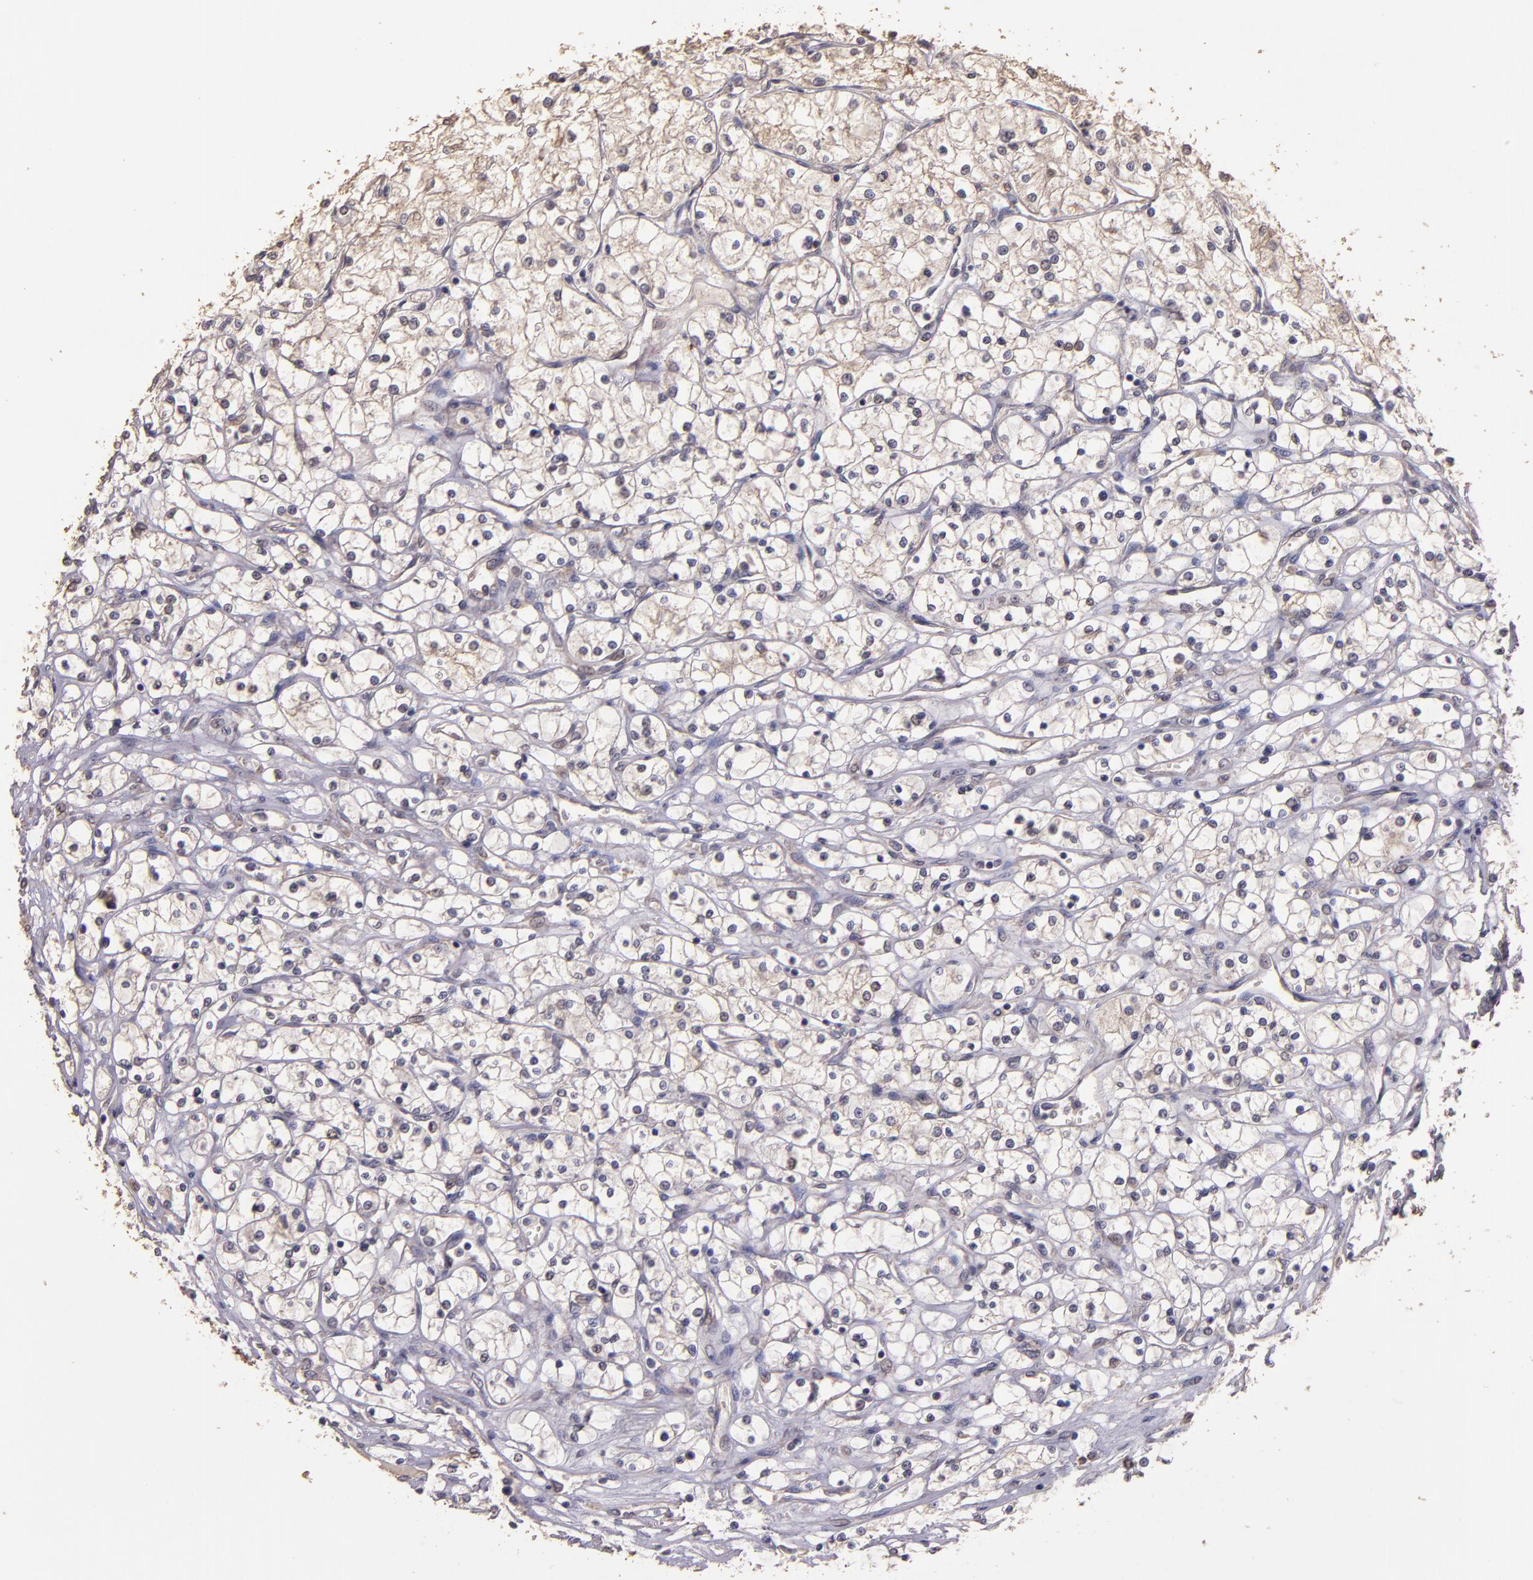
{"staining": {"intensity": "weak", "quantity": "<25%", "location": "cytoplasmic/membranous"}, "tissue": "renal cancer", "cell_type": "Tumor cells", "image_type": "cancer", "snomed": [{"axis": "morphology", "description": "Adenocarcinoma, NOS"}, {"axis": "topography", "description": "Kidney"}], "caption": "Immunohistochemical staining of renal adenocarcinoma demonstrates no significant positivity in tumor cells.", "gene": "HECTD1", "patient": {"sex": "male", "age": 61}}